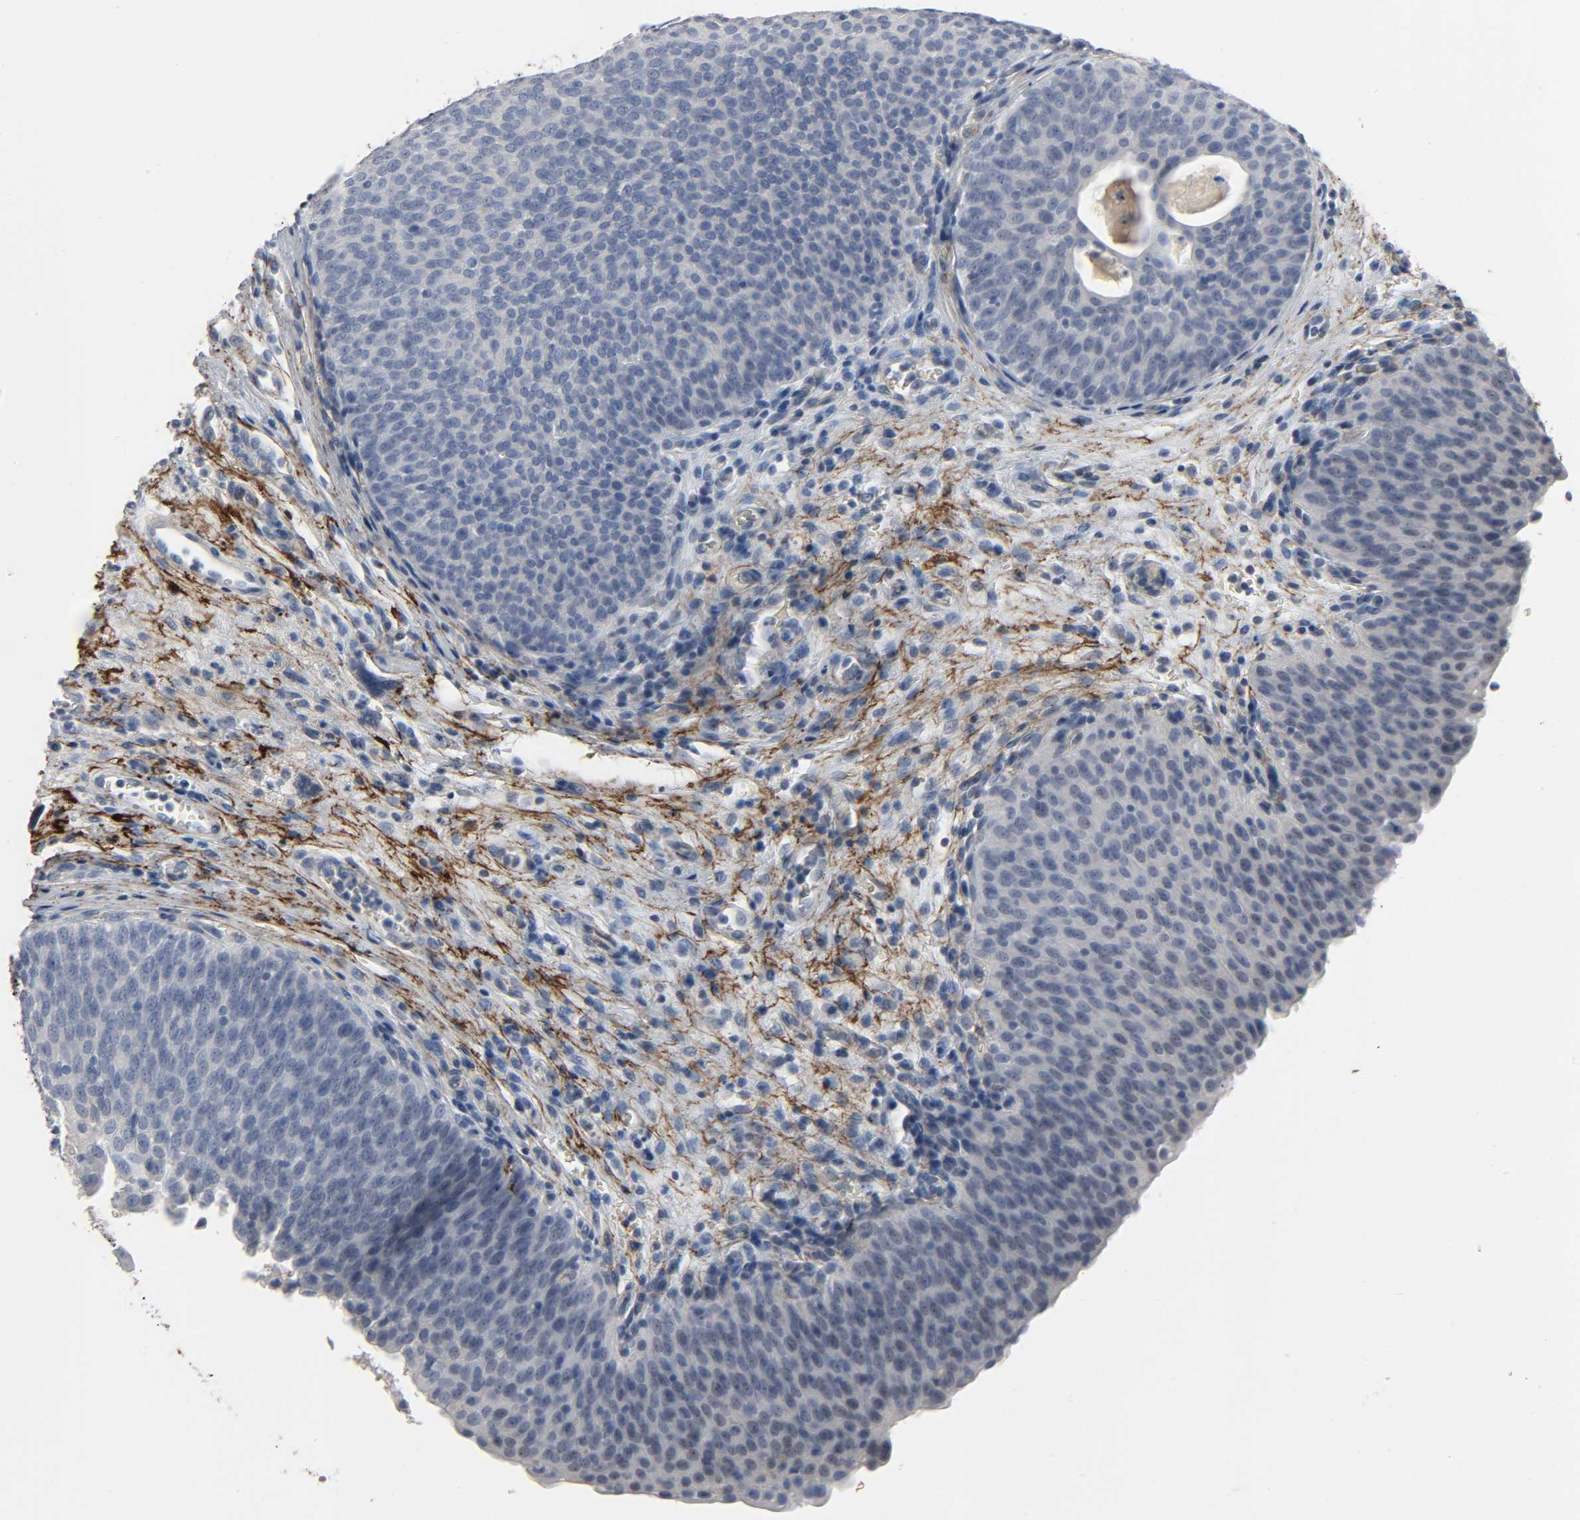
{"staining": {"intensity": "negative", "quantity": "none", "location": "none"}, "tissue": "urinary bladder", "cell_type": "Urothelial cells", "image_type": "normal", "snomed": [{"axis": "morphology", "description": "Normal tissue, NOS"}, {"axis": "morphology", "description": "Dysplasia, NOS"}, {"axis": "topography", "description": "Urinary bladder"}], "caption": "Immunohistochemistry (IHC) micrograph of benign human urinary bladder stained for a protein (brown), which reveals no positivity in urothelial cells.", "gene": "FBLN5", "patient": {"sex": "male", "age": 35}}